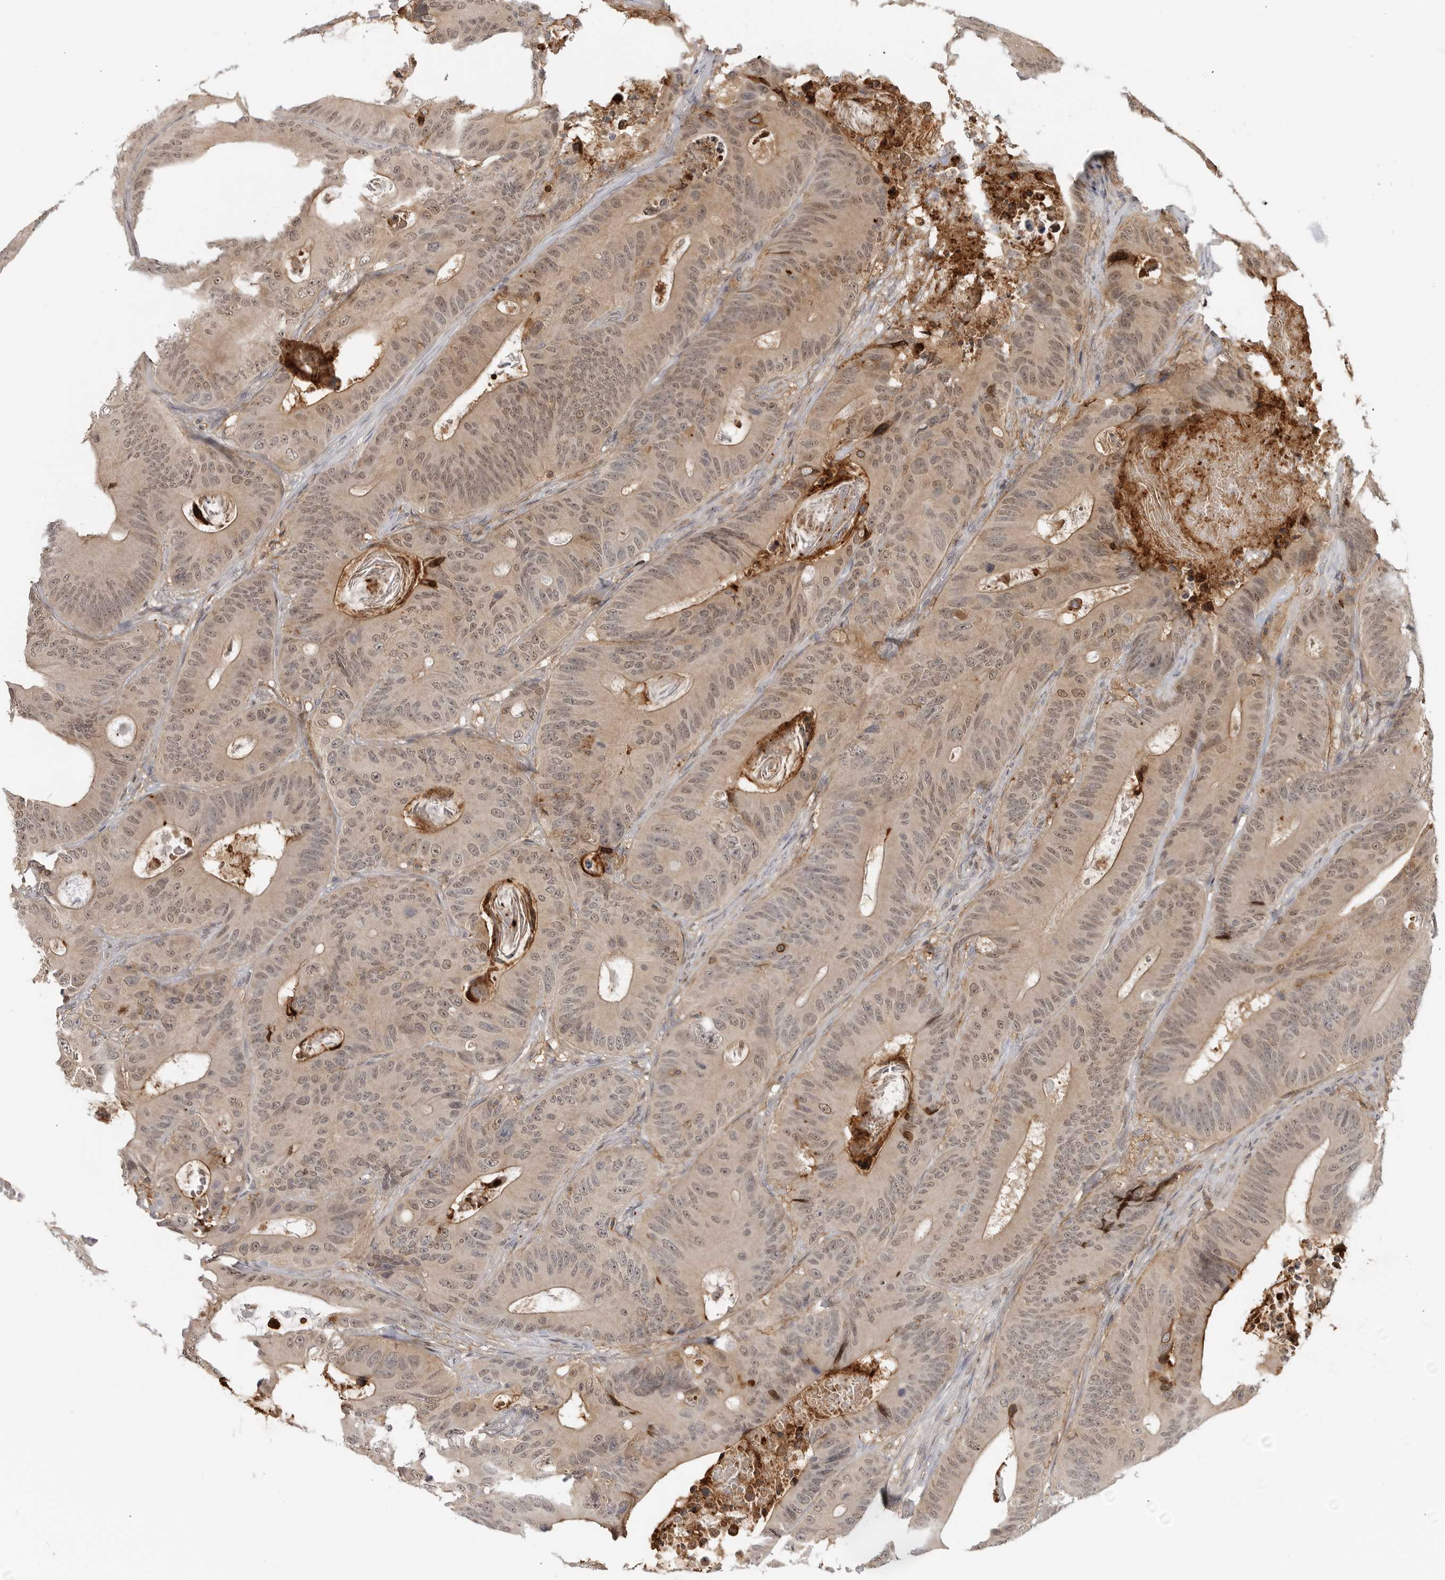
{"staining": {"intensity": "weak", "quantity": ">75%", "location": "cytoplasmic/membranous,nuclear"}, "tissue": "colorectal cancer", "cell_type": "Tumor cells", "image_type": "cancer", "snomed": [{"axis": "morphology", "description": "Adenocarcinoma, NOS"}, {"axis": "topography", "description": "Colon"}], "caption": "A photomicrograph of human adenocarcinoma (colorectal) stained for a protein demonstrates weak cytoplasmic/membranous and nuclear brown staining in tumor cells. (DAB (3,3'-diaminobenzidine) = brown stain, brightfield microscopy at high magnification).", "gene": "ANXA11", "patient": {"sex": "male", "age": 83}}